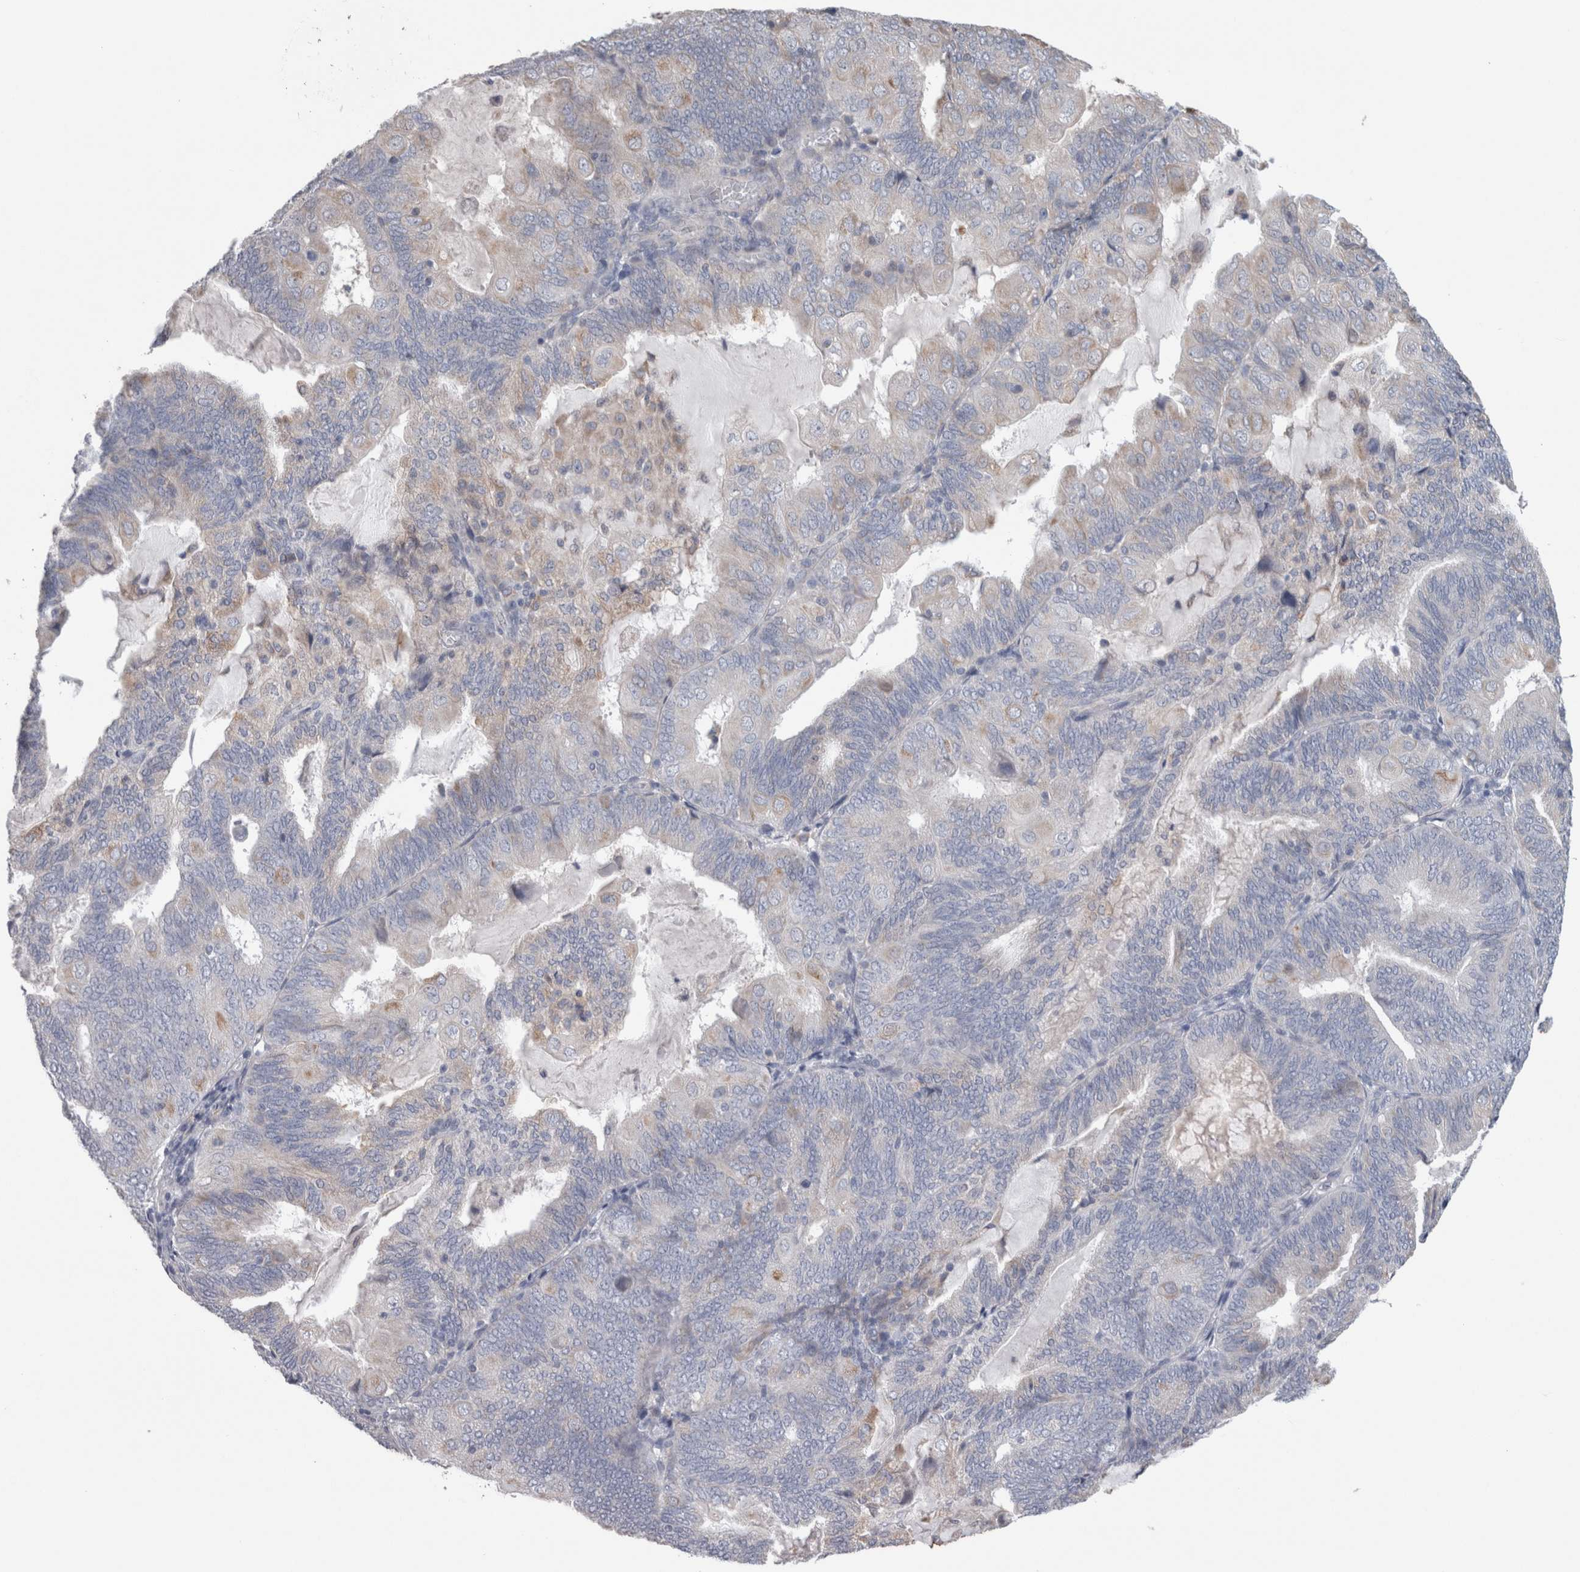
{"staining": {"intensity": "negative", "quantity": "none", "location": "none"}, "tissue": "endometrial cancer", "cell_type": "Tumor cells", "image_type": "cancer", "snomed": [{"axis": "morphology", "description": "Adenocarcinoma, NOS"}, {"axis": "topography", "description": "Endometrium"}], "caption": "Tumor cells show no significant protein positivity in endometrial cancer. The staining is performed using DAB brown chromogen with nuclei counter-stained in using hematoxylin.", "gene": "GDAP1", "patient": {"sex": "female", "age": 81}}